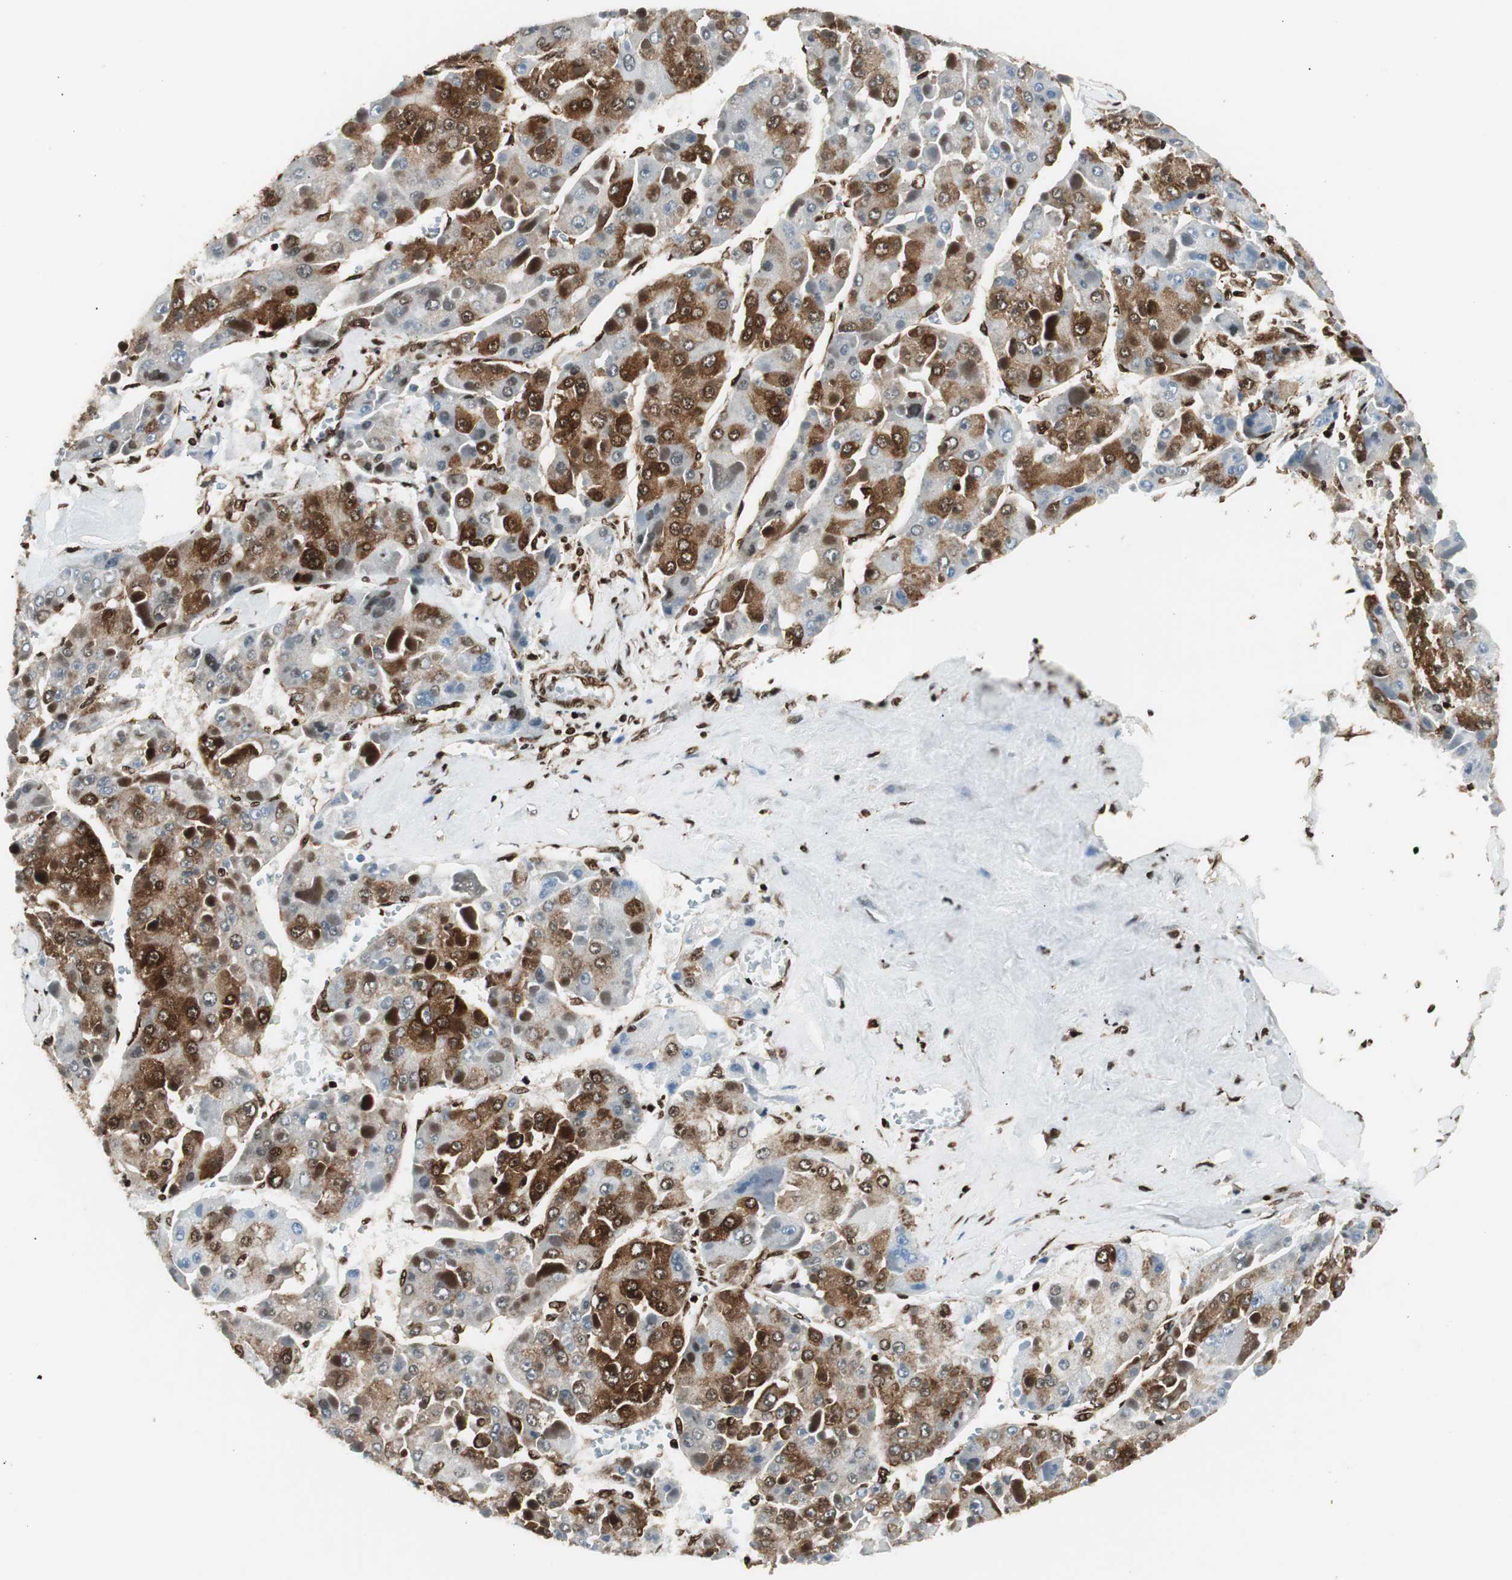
{"staining": {"intensity": "moderate", "quantity": "25%-75%", "location": "cytoplasmic/membranous,nuclear"}, "tissue": "liver cancer", "cell_type": "Tumor cells", "image_type": "cancer", "snomed": [{"axis": "morphology", "description": "Carcinoma, Hepatocellular, NOS"}, {"axis": "topography", "description": "Liver"}], "caption": "Hepatocellular carcinoma (liver) tissue shows moderate cytoplasmic/membranous and nuclear expression in about 25%-75% of tumor cells", "gene": "EWSR1", "patient": {"sex": "female", "age": 73}}